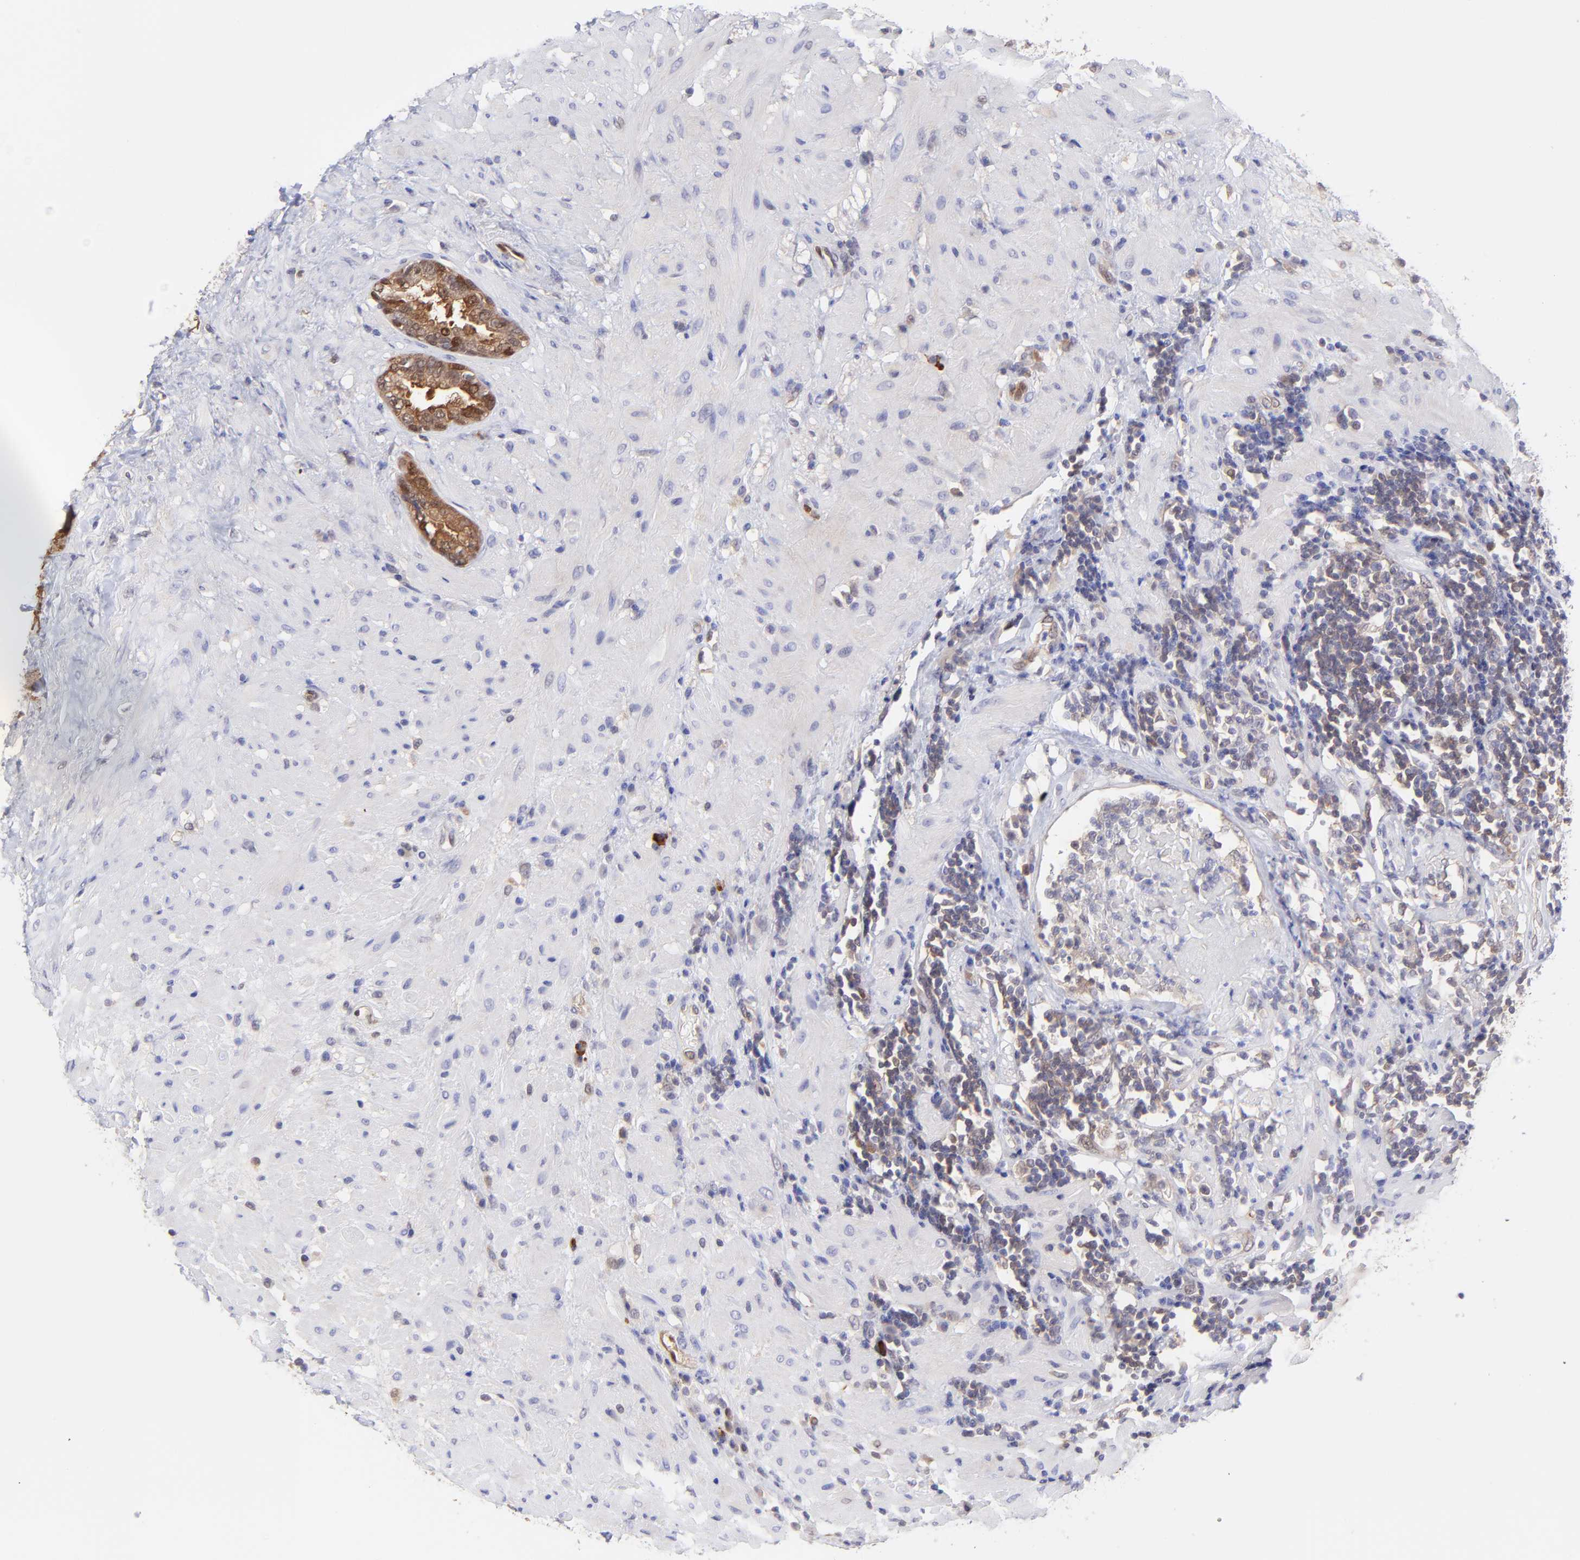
{"staining": {"intensity": "strong", "quantity": "25%-75%", "location": "cytoplasmic/membranous"}, "tissue": "seminal vesicle", "cell_type": "Glandular cells", "image_type": "normal", "snomed": [{"axis": "morphology", "description": "Normal tissue, NOS"}, {"axis": "topography", "description": "Seminal veicle"}], "caption": "Seminal vesicle stained with IHC demonstrates strong cytoplasmic/membranous expression in about 25%-75% of glandular cells. Nuclei are stained in blue.", "gene": "HYAL1", "patient": {"sex": "male", "age": 61}}